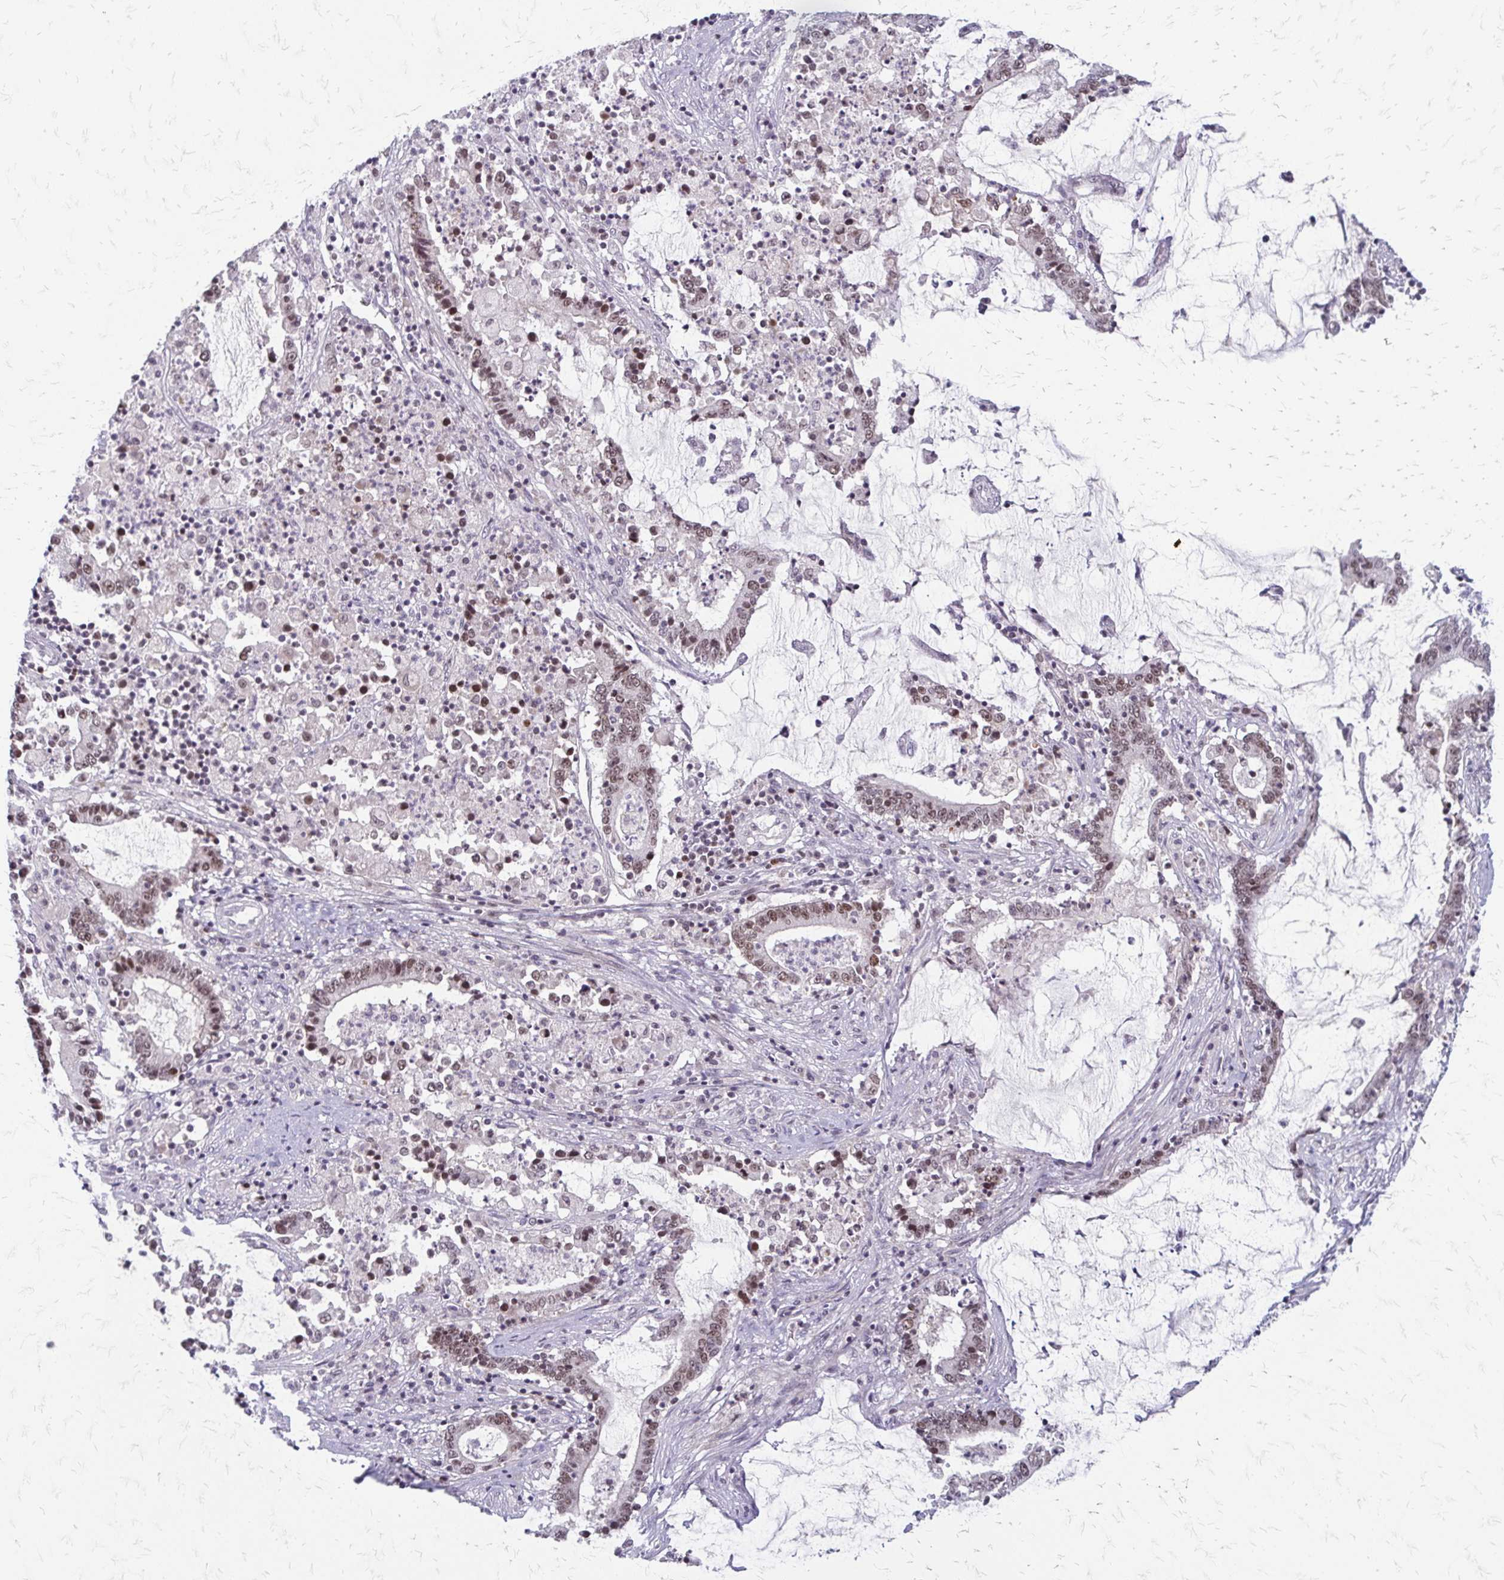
{"staining": {"intensity": "moderate", "quantity": ">75%", "location": "nuclear"}, "tissue": "stomach cancer", "cell_type": "Tumor cells", "image_type": "cancer", "snomed": [{"axis": "morphology", "description": "Adenocarcinoma, NOS"}, {"axis": "topography", "description": "Stomach, upper"}], "caption": "The immunohistochemical stain labels moderate nuclear positivity in tumor cells of stomach cancer (adenocarcinoma) tissue.", "gene": "EED", "patient": {"sex": "male", "age": 68}}